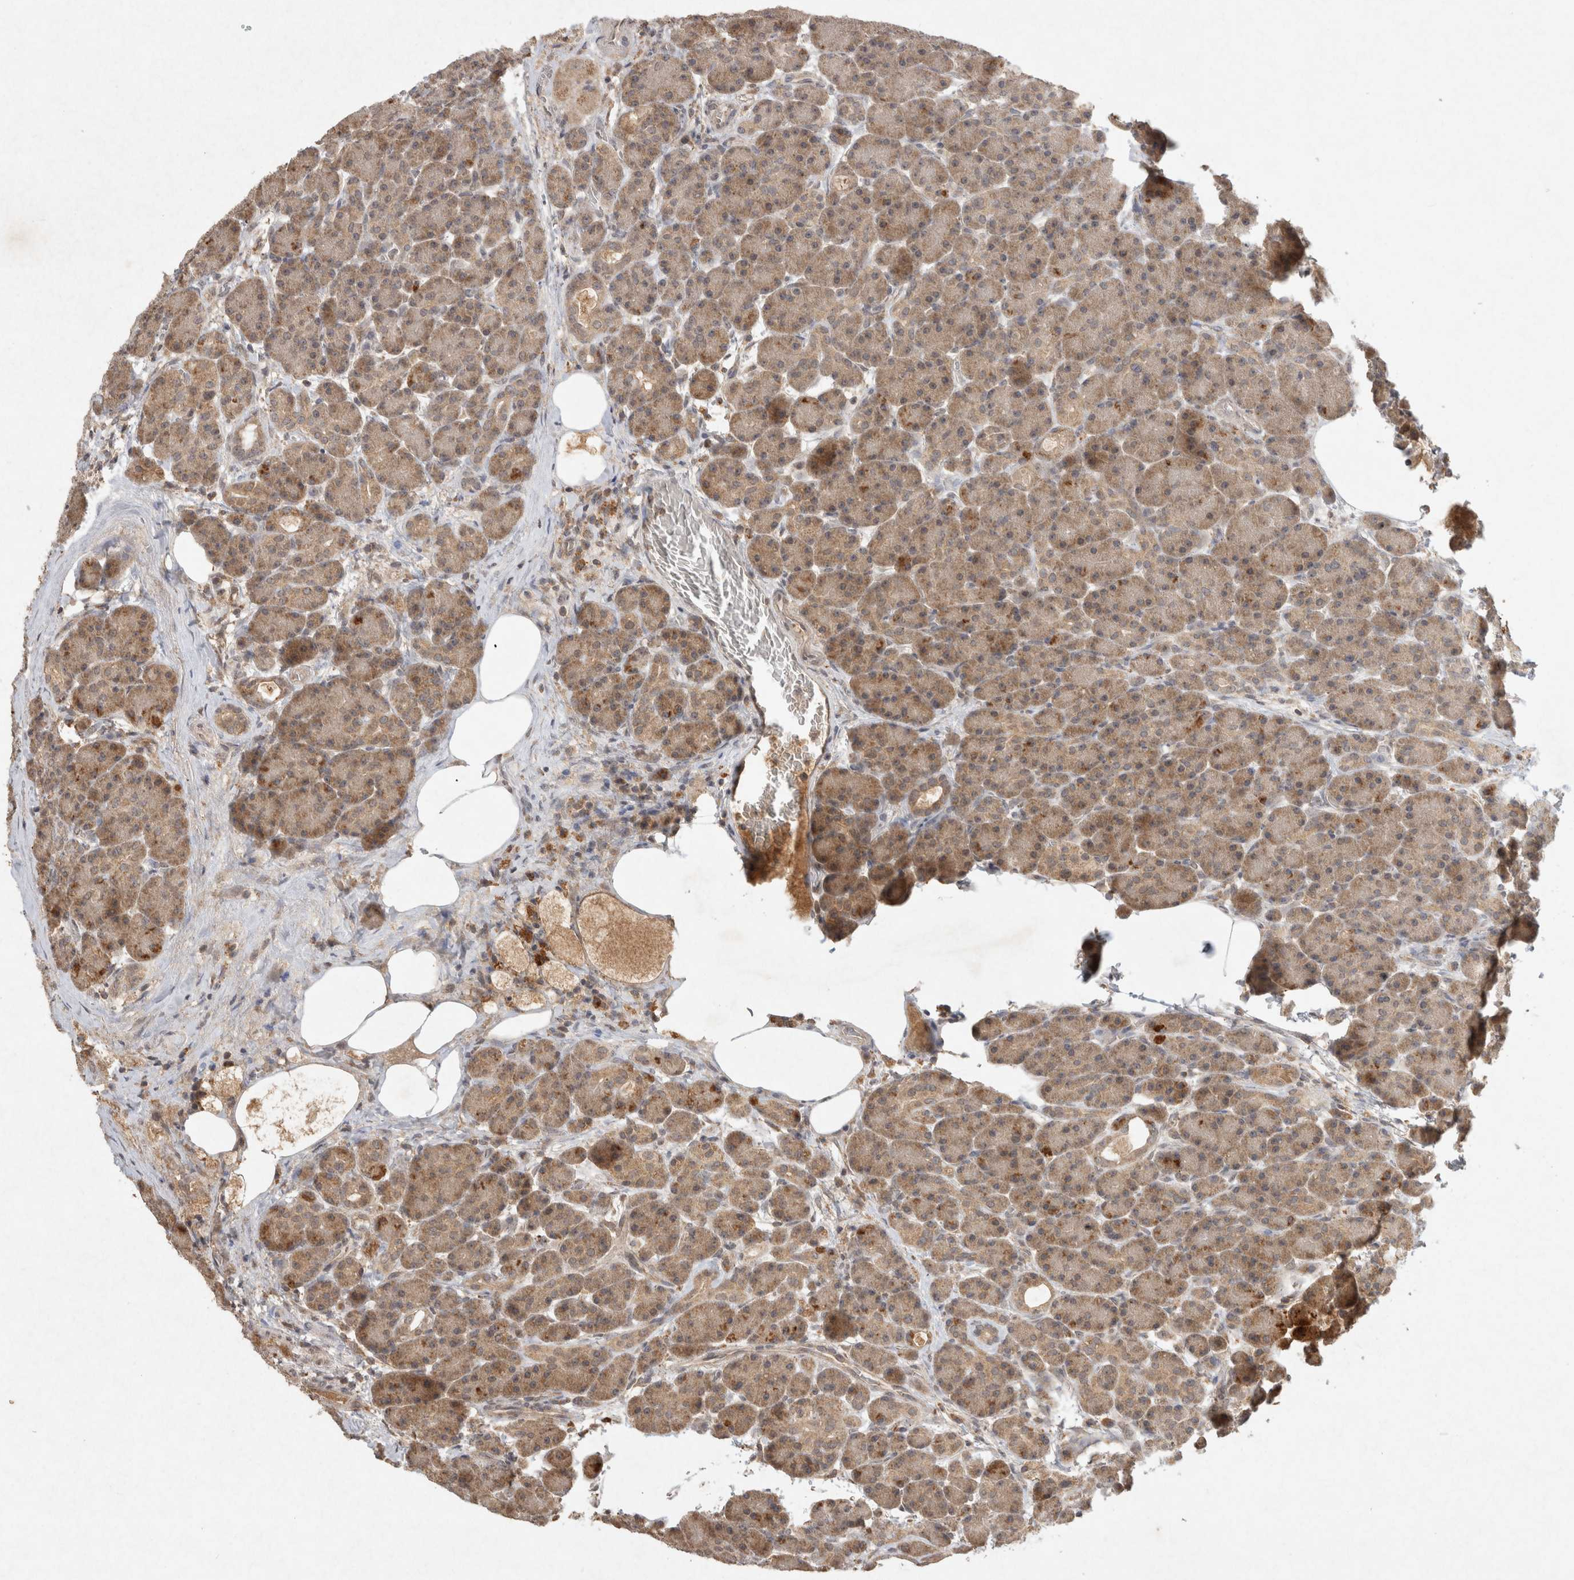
{"staining": {"intensity": "moderate", "quantity": ">75%", "location": "cytoplasmic/membranous"}, "tissue": "pancreas", "cell_type": "Exocrine glandular cells", "image_type": "normal", "snomed": [{"axis": "morphology", "description": "Normal tissue, NOS"}, {"axis": "topography", "description": "Pancreas"}], "caption": "Protein expression analysis of normal human pancreas reveals moderate cytoplasmic/membranous staining in approximately >75% of exocrine glandular cells. Using DAB (3,3'-diaminobenzidine) (brown) and hematoxylin (blue) stains, captured at high magnification using brightfield microscopy.", "gene": "LOXL2", "patient": {"sex": "male", "age": 63}}